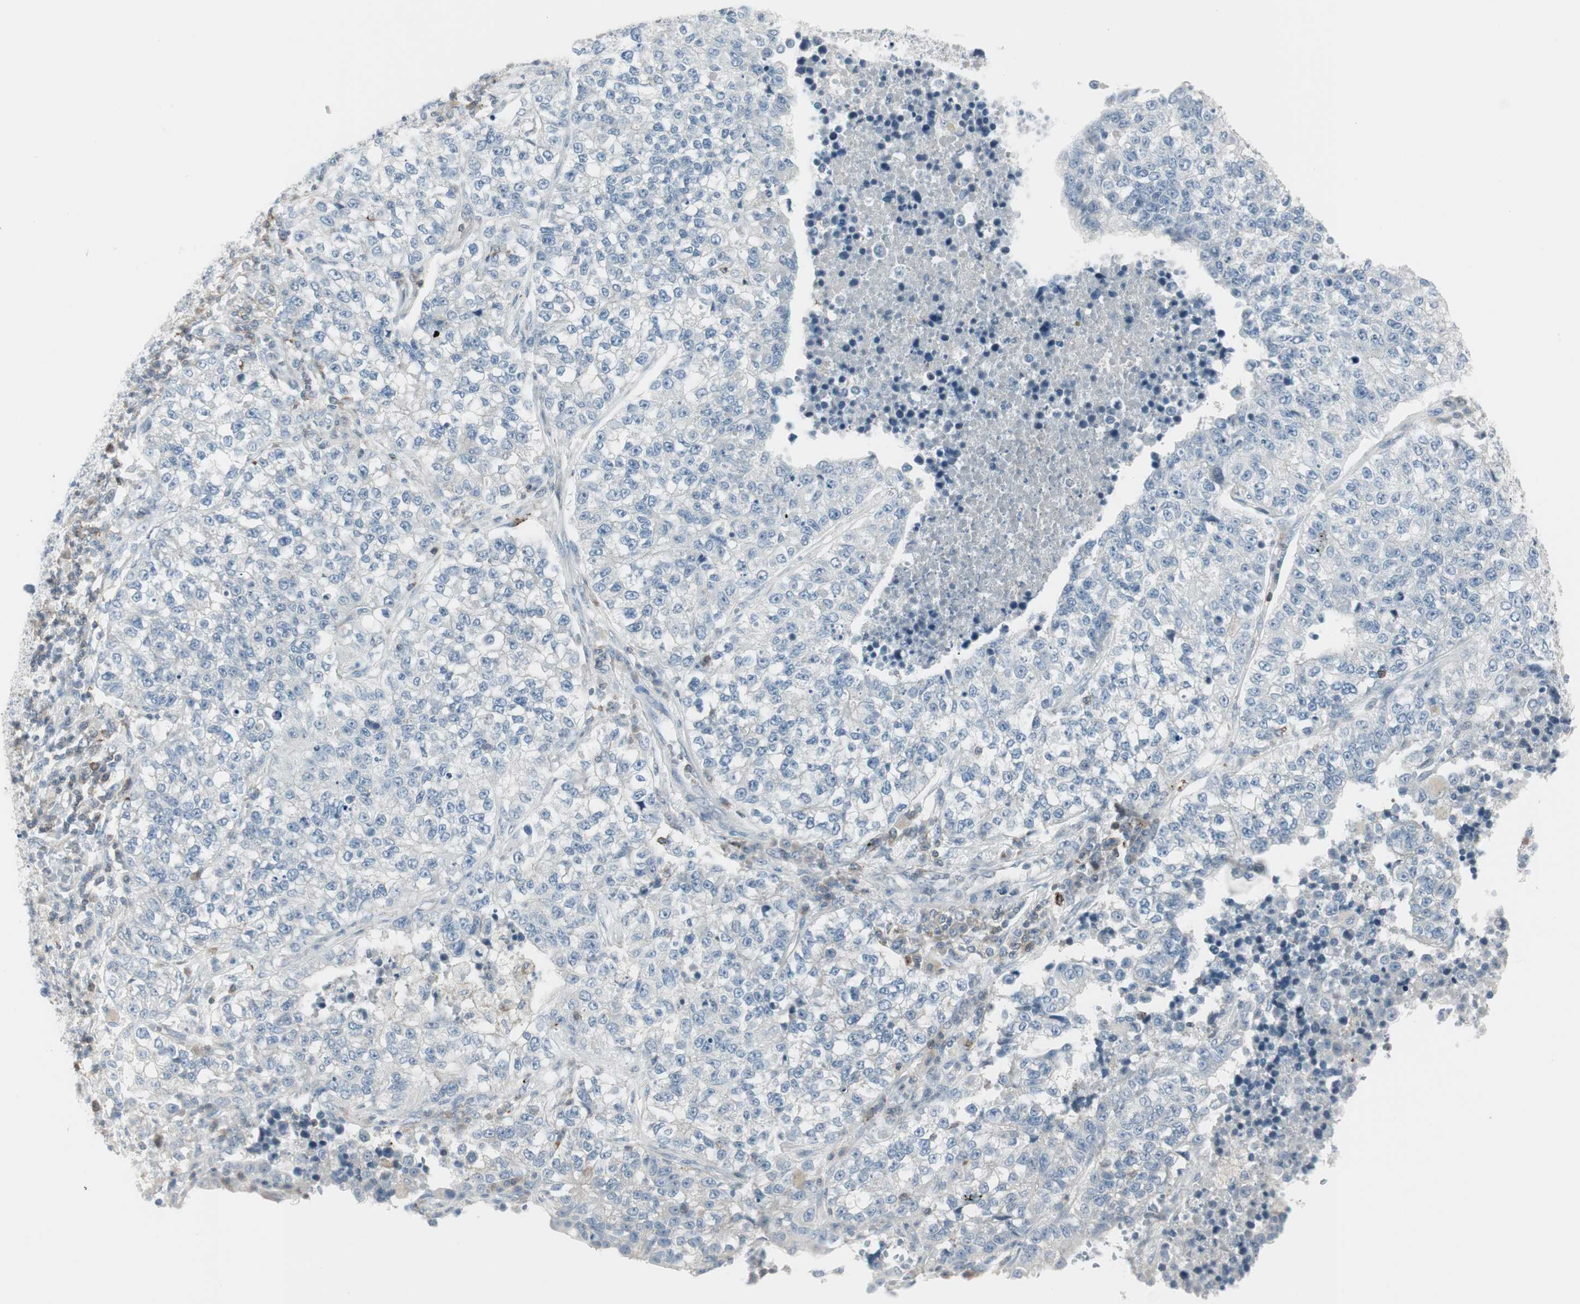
{"staining": {"intensity": "negative", "quantity": "none", "location": "none"}, "tissue": "lung cancer", "cell_type": "Tumor cells", "image_type": "cancer", "snomed": [{"axis": "morphology", "description": "Adenocarcinoma, NOS"}, {"axis": "topography", "description": "Lung"}], "caption": "Lung cancer (adenocarcinoma) stained for a protein using IHC shows no staining tumor cells.", "gene": "MAP4K4", "patient": {"sex": "male", "age": 49}}